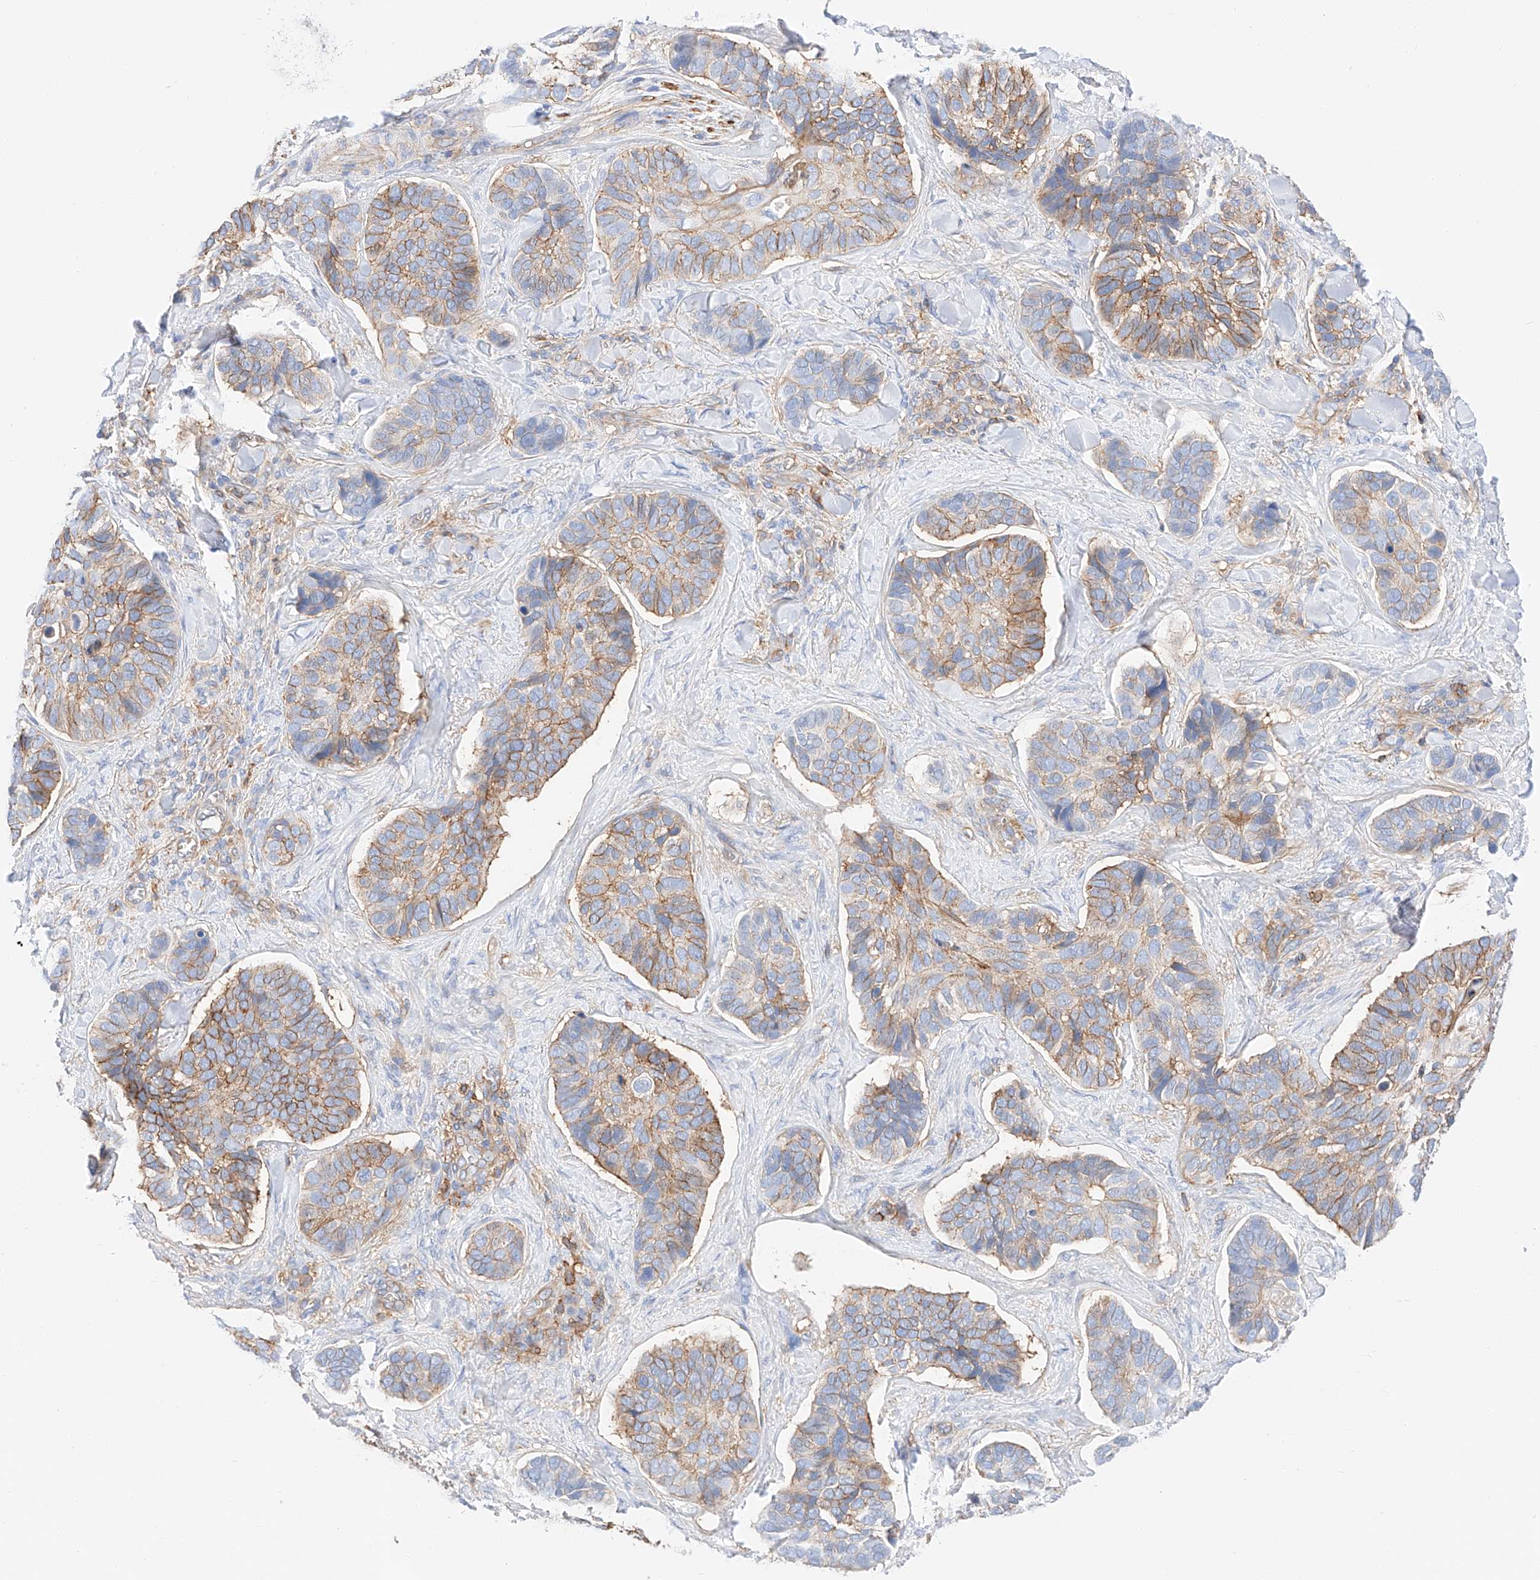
{"staining": {"intensity": "moderate", "quantity": ">75%", "location": "cytoplasmic/membranous"}, "tissue": "skin cancer", "cell_type": "Tumor cells", "image_type": "cancer", "snomed": [{"axis": "morphology", "description": "Basal cell carcinoma"}, {"axis": "topography", "description": "Skin"}], "caption": "Human skin cancer (basal cell carcinoma) stained with a protein marker exhibits moderate staining in tumor cells.", "gene": "HAUS4", "patient": {"sex": "male", "age": 62}}